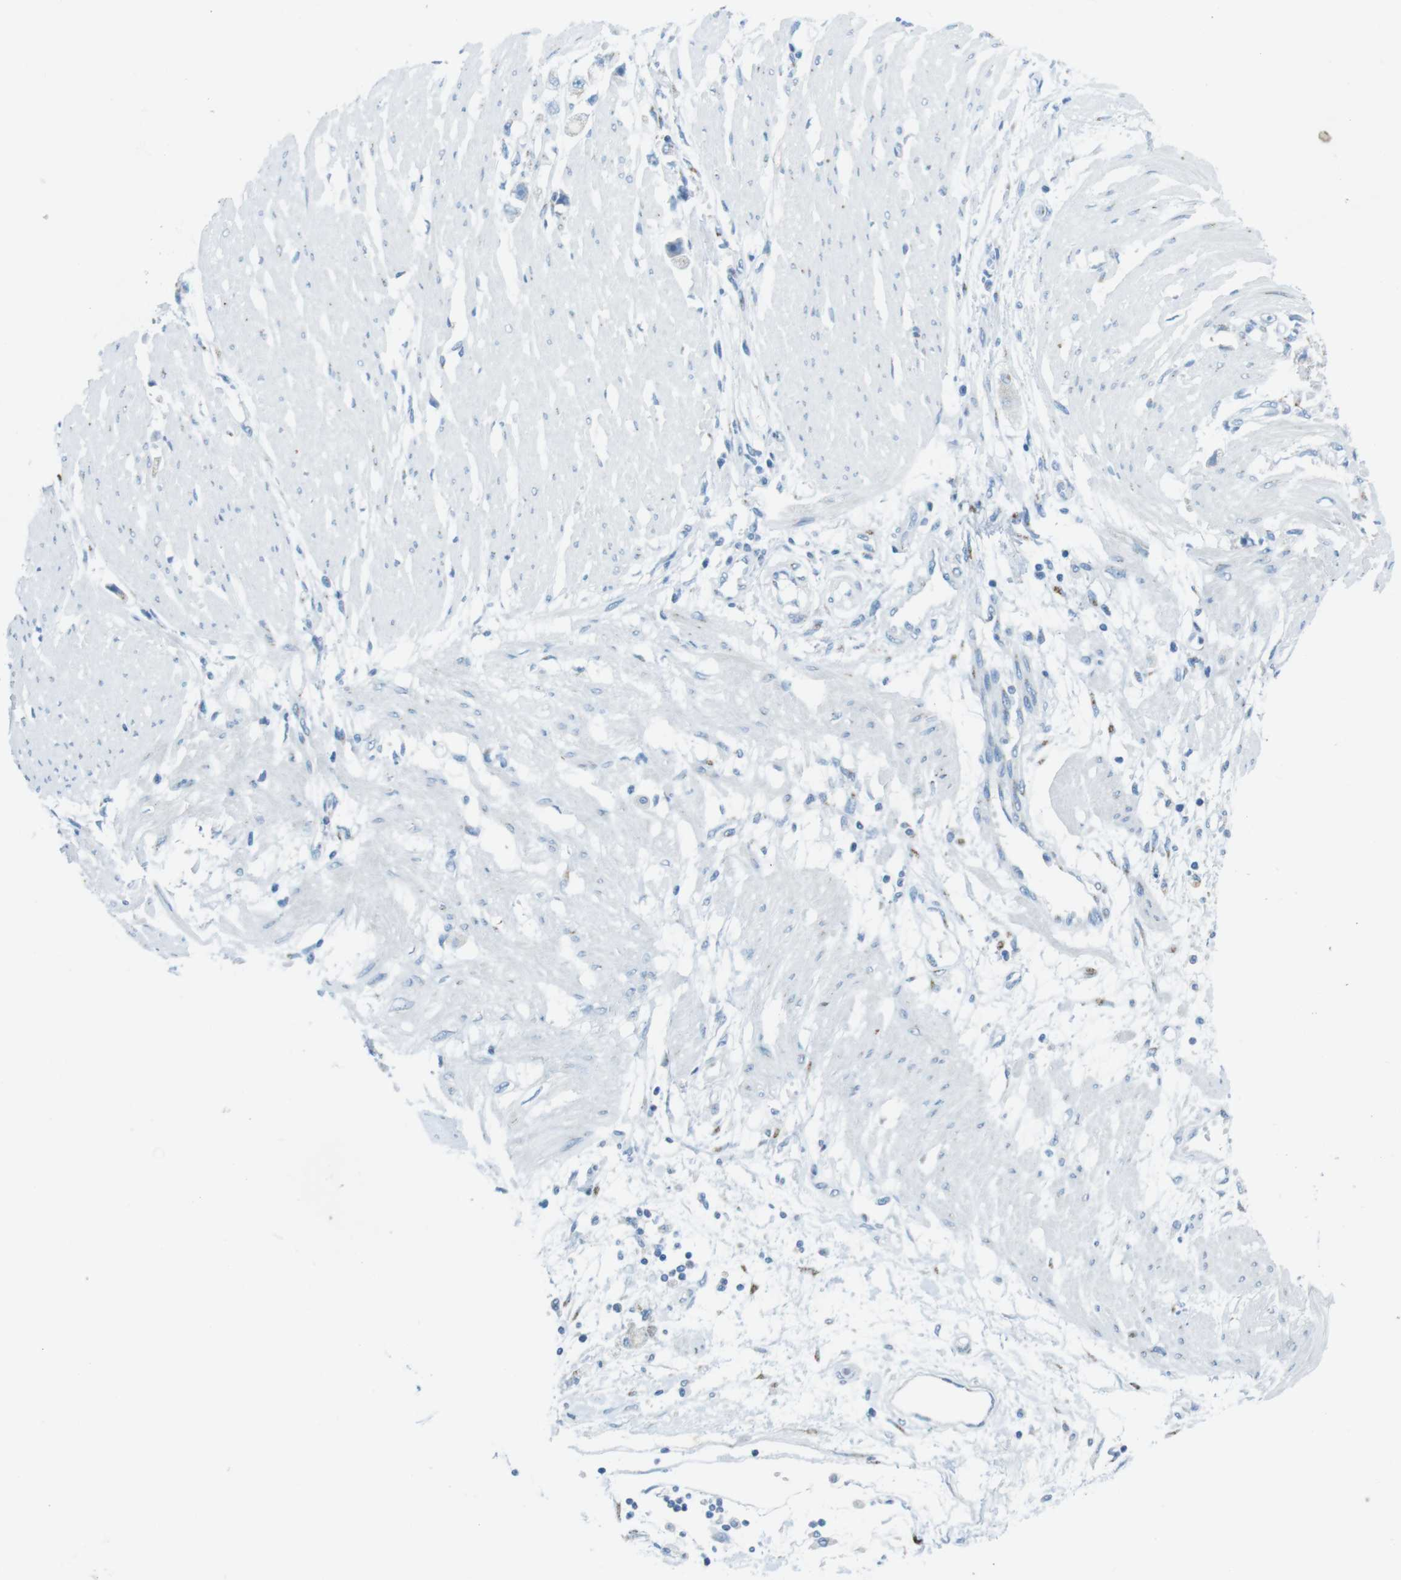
{"staining": {"intensity": "negative", "quantity": "none", "location": "none"}, "tissue": "stomach cancer", "cell_type": "Tumor cells", "image_type": "cancer", "snomed": [{"axis": "morphology", "description": "Adenocarcinoma, NOS"}, {"axis": "topography", "description": "Stomach"}], "caption": "The micrograph demonstrates no staining of tumor cells in stomach cancer. The staining was performed using DAB (3,3'-diaminobenzidine) to visualize the protein expression in brown, while the nuclei were stained in blue with hematoxylin (Magnification: 20x).", "gene": "TXNDC15", "patient": {"sex": "female", "age": 59}}